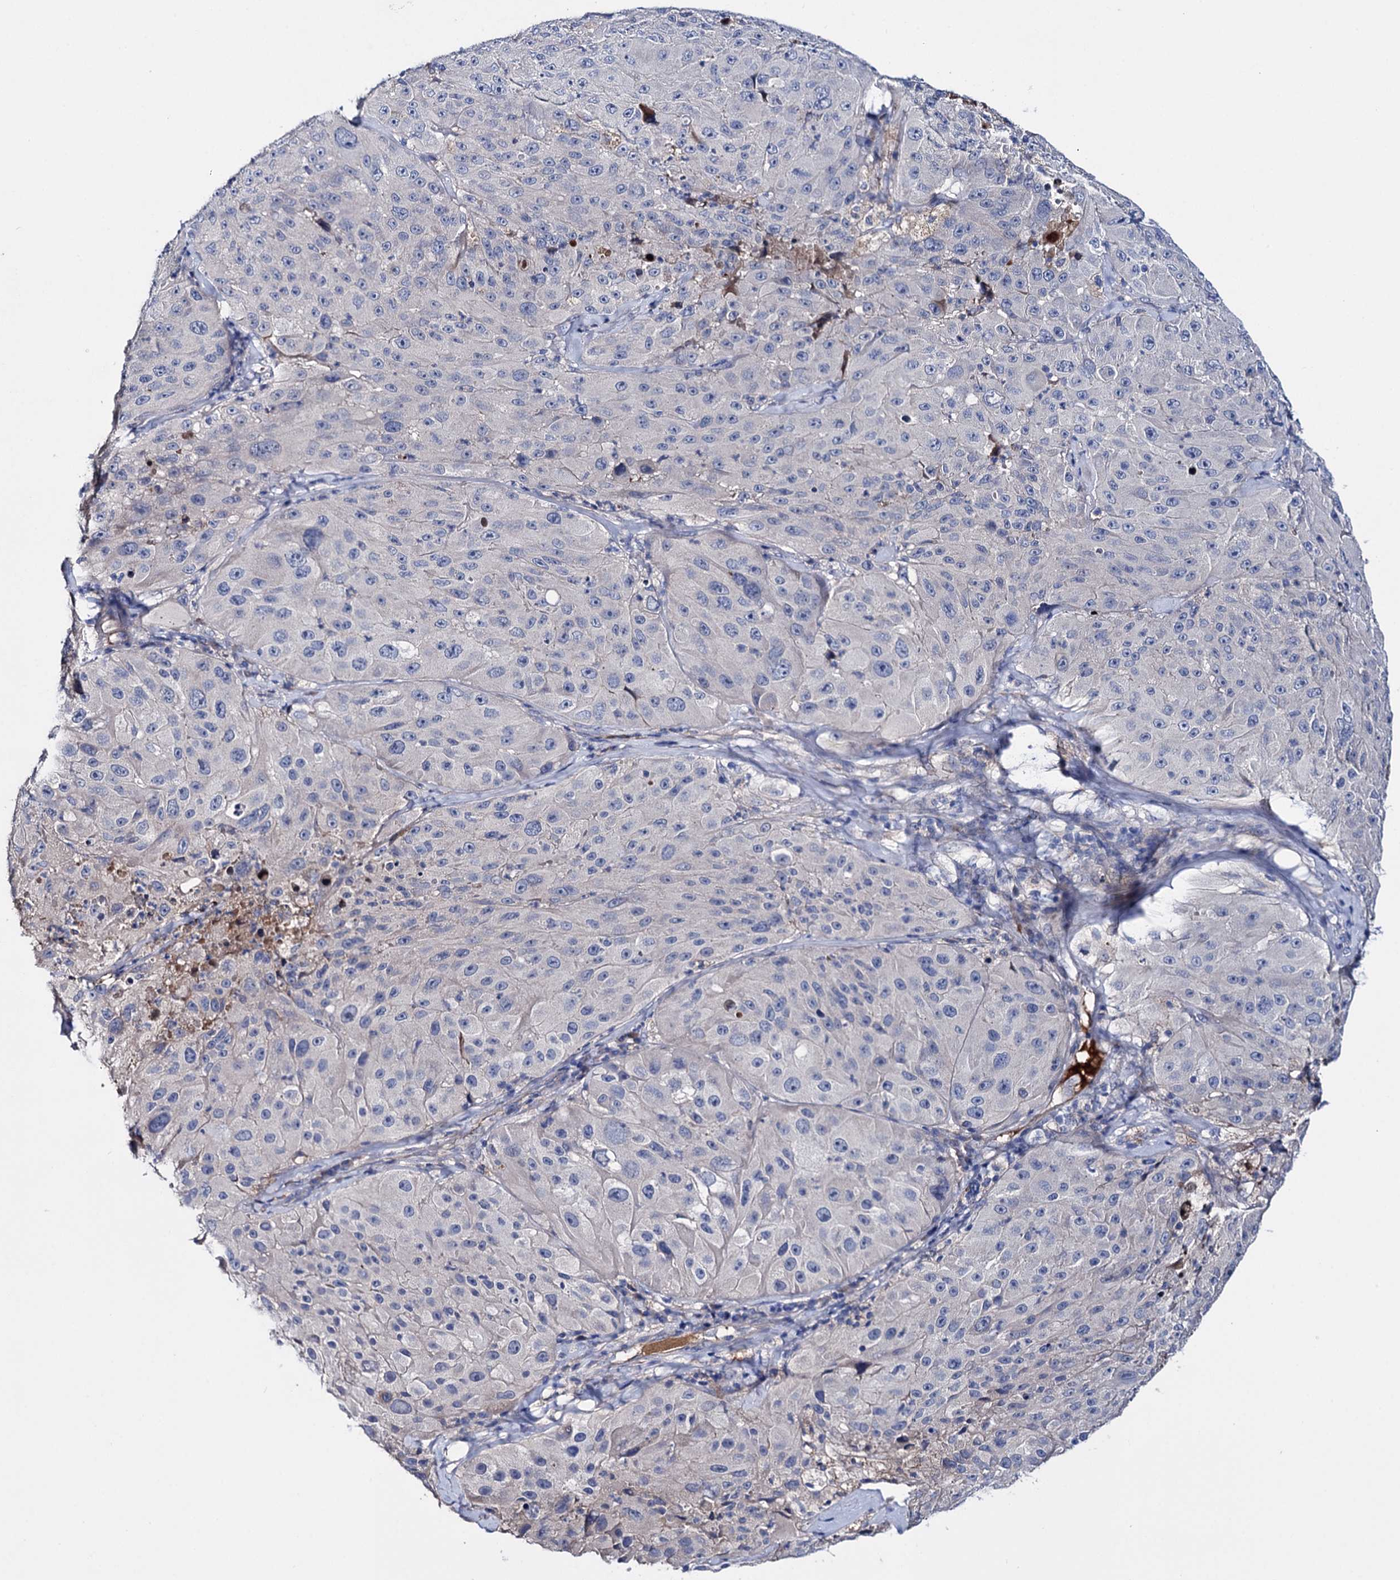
{"staining": {"intensity": "negative", "quantity": "none", "location": "none"}, "tissue": "melanoma", "cell_type": "Tumor cells", "image_type": "cancer", "snomed": [{"axis": "morphology", "description": "Malignant melanoma, Metastatic site"}, {"axis": "topography", "description": "Lymph node"}], "caption": "DAB immunohistochemical staining of melanoma exhibits no significant expression in tumor cells. The staining was performed using DAB to visualize the protein expression in brown, while the nuclei were stained in blue with hematoxylin (Magnification: 20x).", "gene": "PPP1R32", "patient": {"sex": "male", "age": 62}}